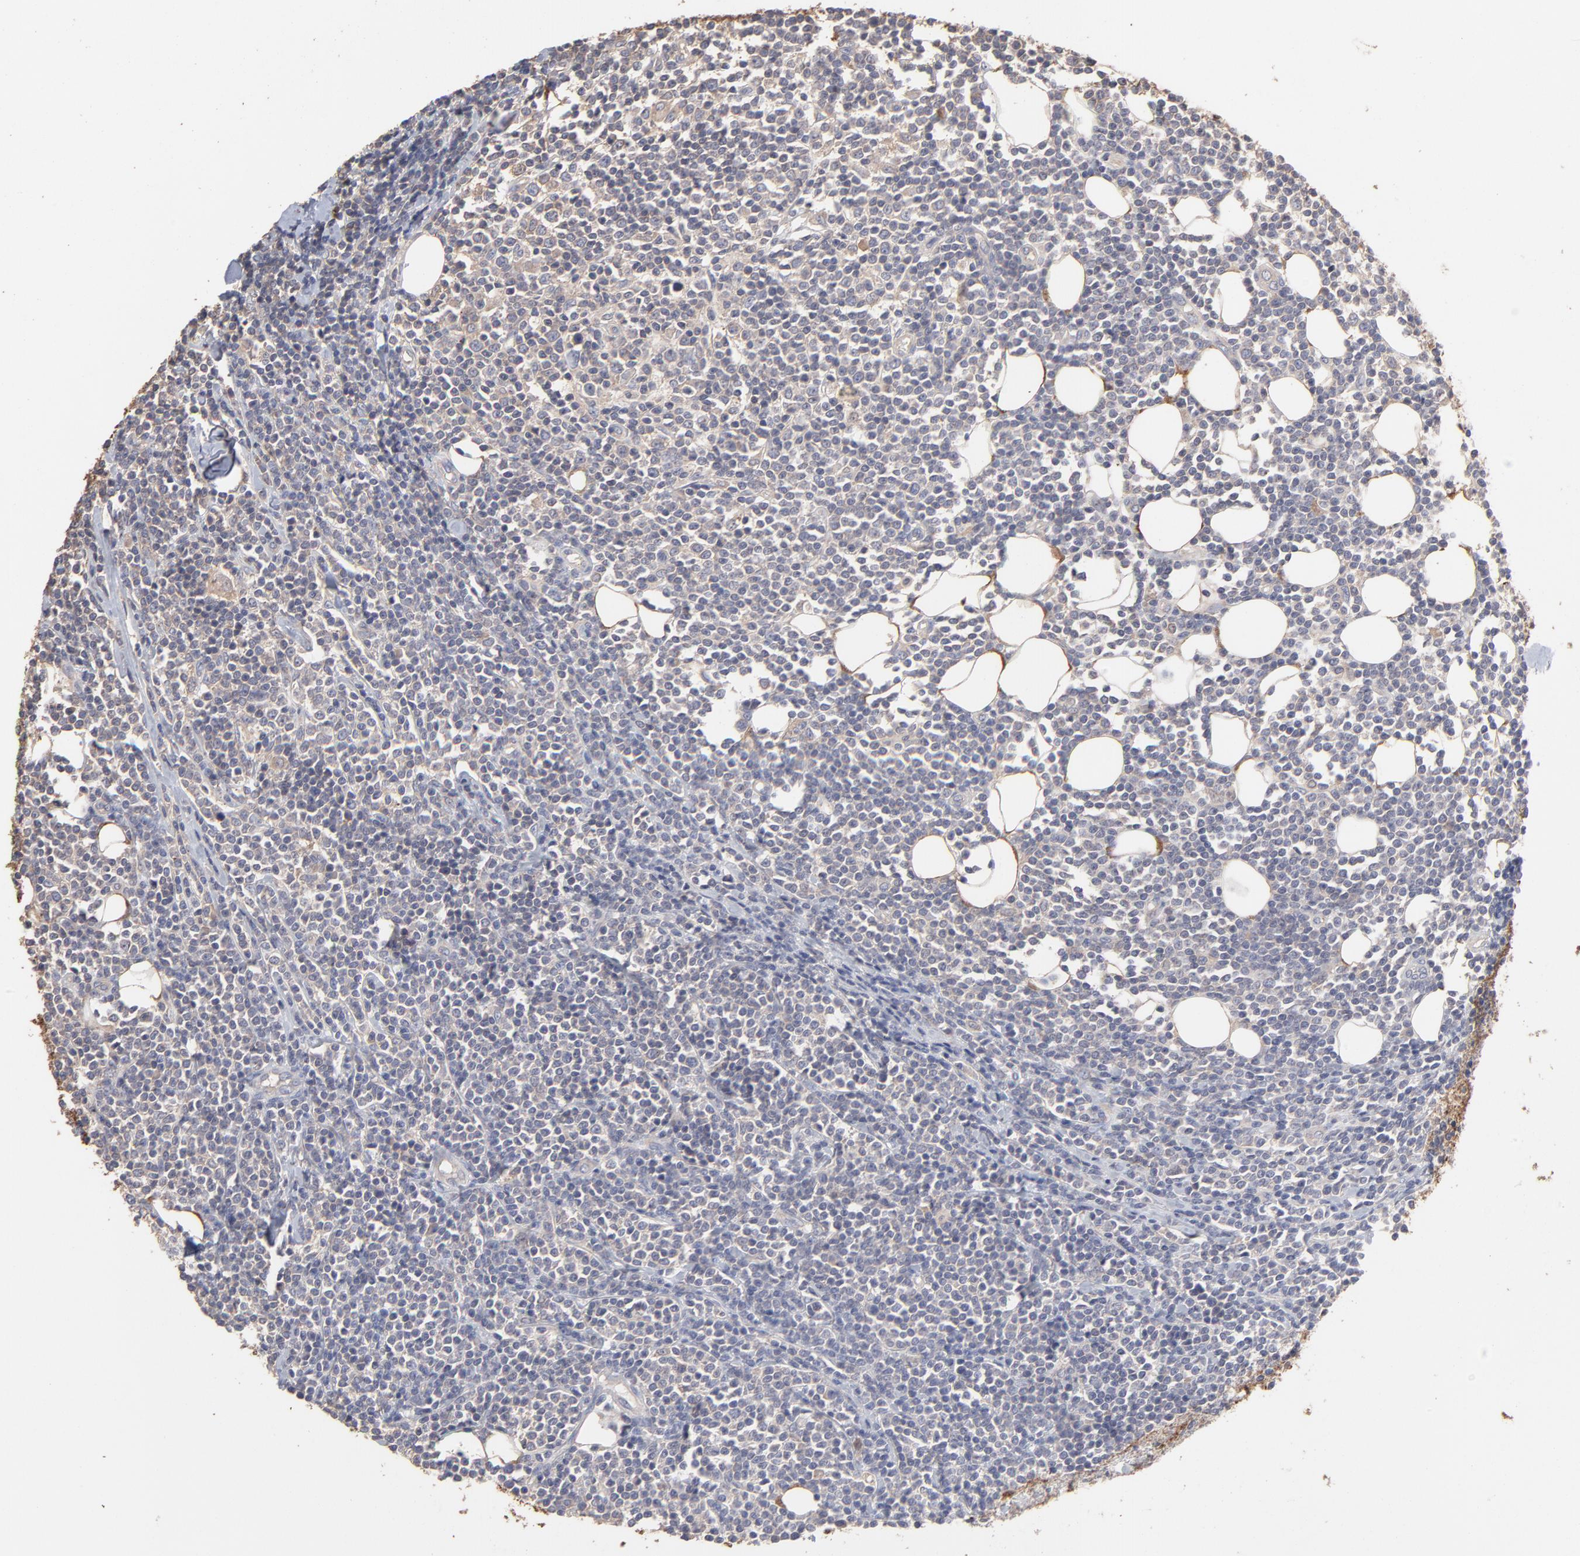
{"staining": {"intensity": "weak", "quantity": "25%-75%", "location": "cytoplasmic/membranous"}, "tissue": "lymphoma", "cell_type": "Tumor cells", "image_type": "cancer", "snomed": [{"axis": "morphology", "description": "Malignant lymphoma, non-Hodgkin's type, Low grade"}, {"axis": "topography", "description": "Soft tissue"}], "caption": "Lymphoma was stained to show a protein in brown. There is low levels of weak cytoplasmic/membranous staining in about 25%-75% of tumor cells.", "gene": "TANGO2", "patient": {"sex": "male", "age": 92}}